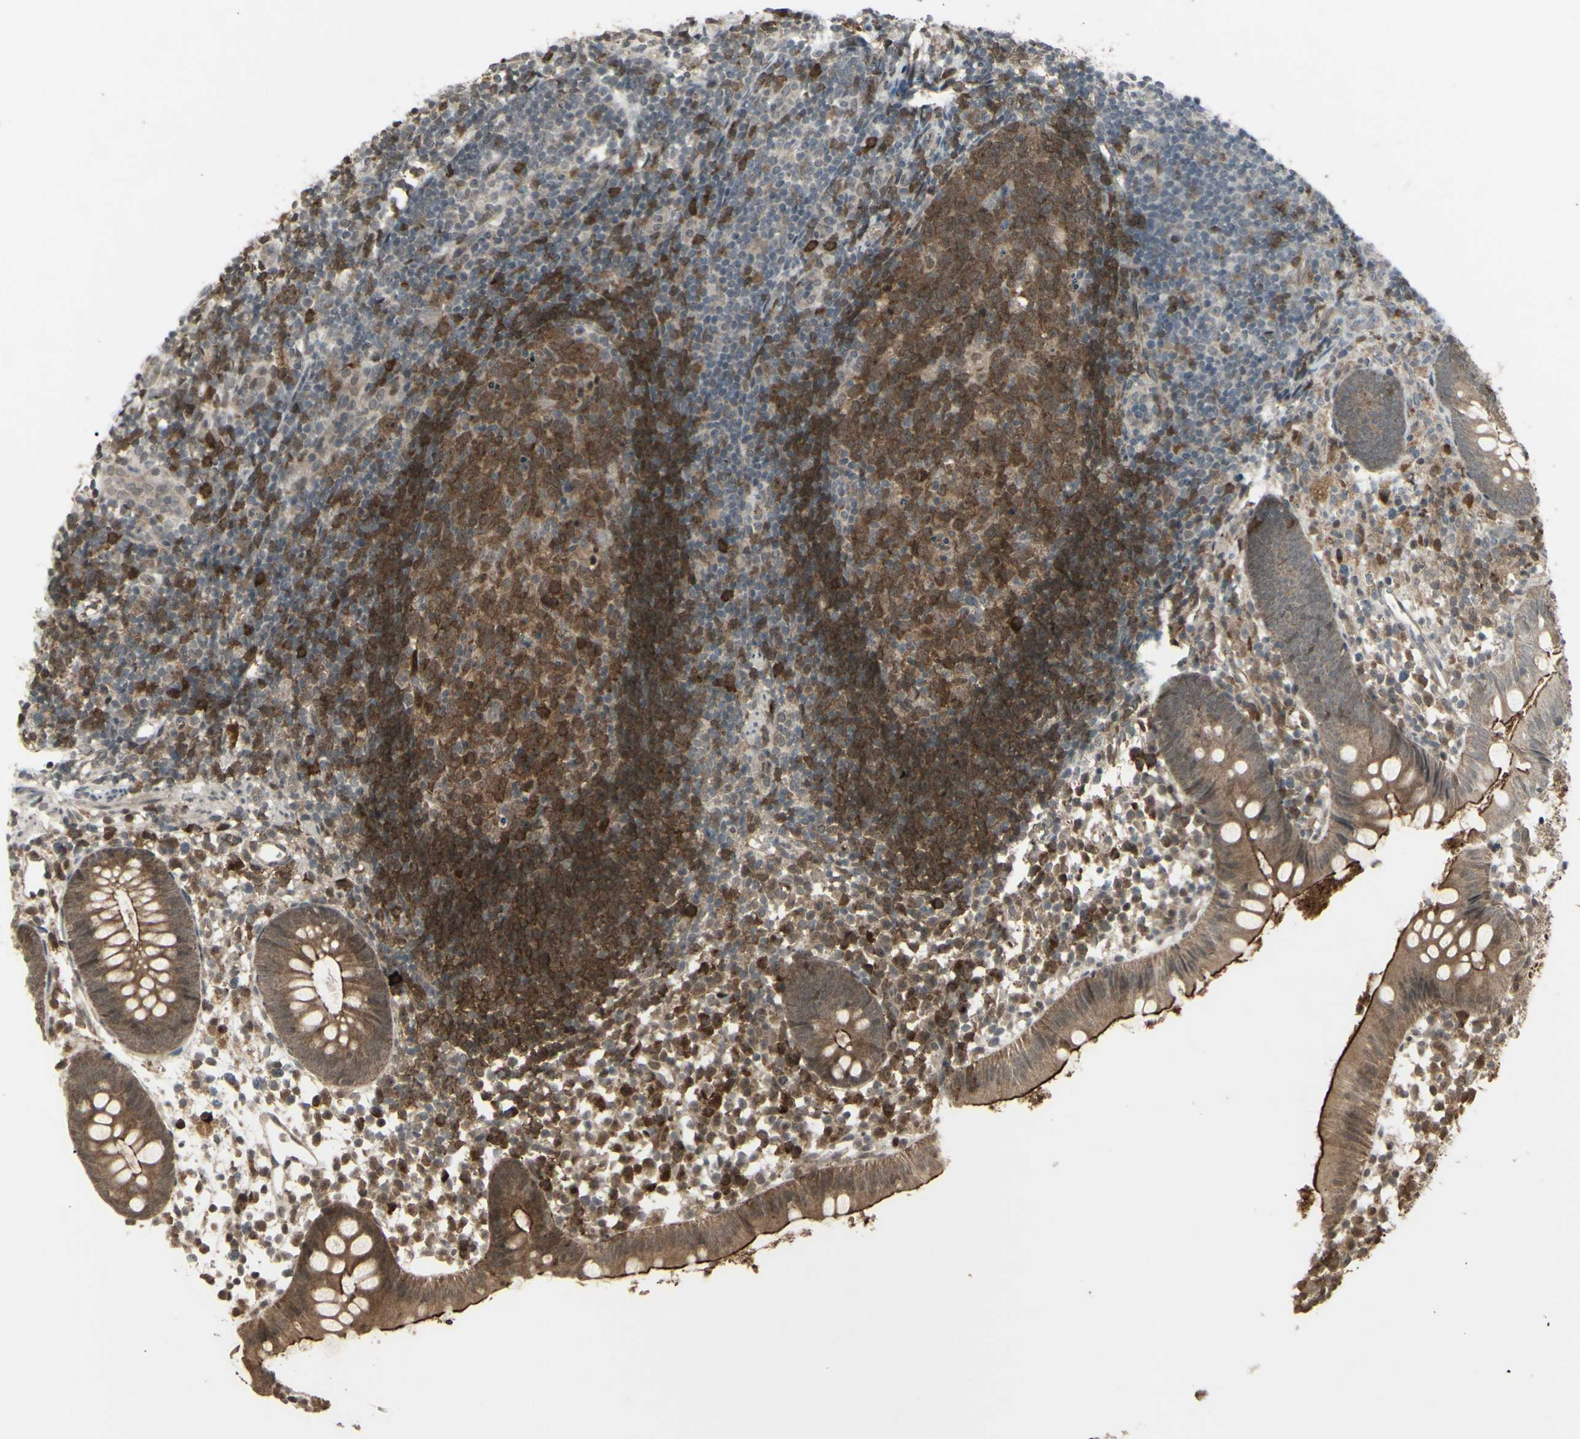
{"staining": {"intensity": "moderate", "quantity": ">75%", "location": "cytoplasmic/membranous"}, "tissue": "appendix", "cell_type": "Glandular cells", "image_type": "normal", "snomed": [{"axis": "morphology", "description": "Normal tissue, NOS"}, {"axis": "topography", "description": "Appendix"}], "caption": "DAB (3,3'-diaminobenzidine) immunohistochemical staining of unremarkable human appendix demonstrates moderate cytoplasmic/membranous protein positivity in about >75% of glandular cells. (Brightfield microscopy of DAB IHC at high magnification).", "gene": "BLNK", "patient": {"sex": "female", "age": 20}}